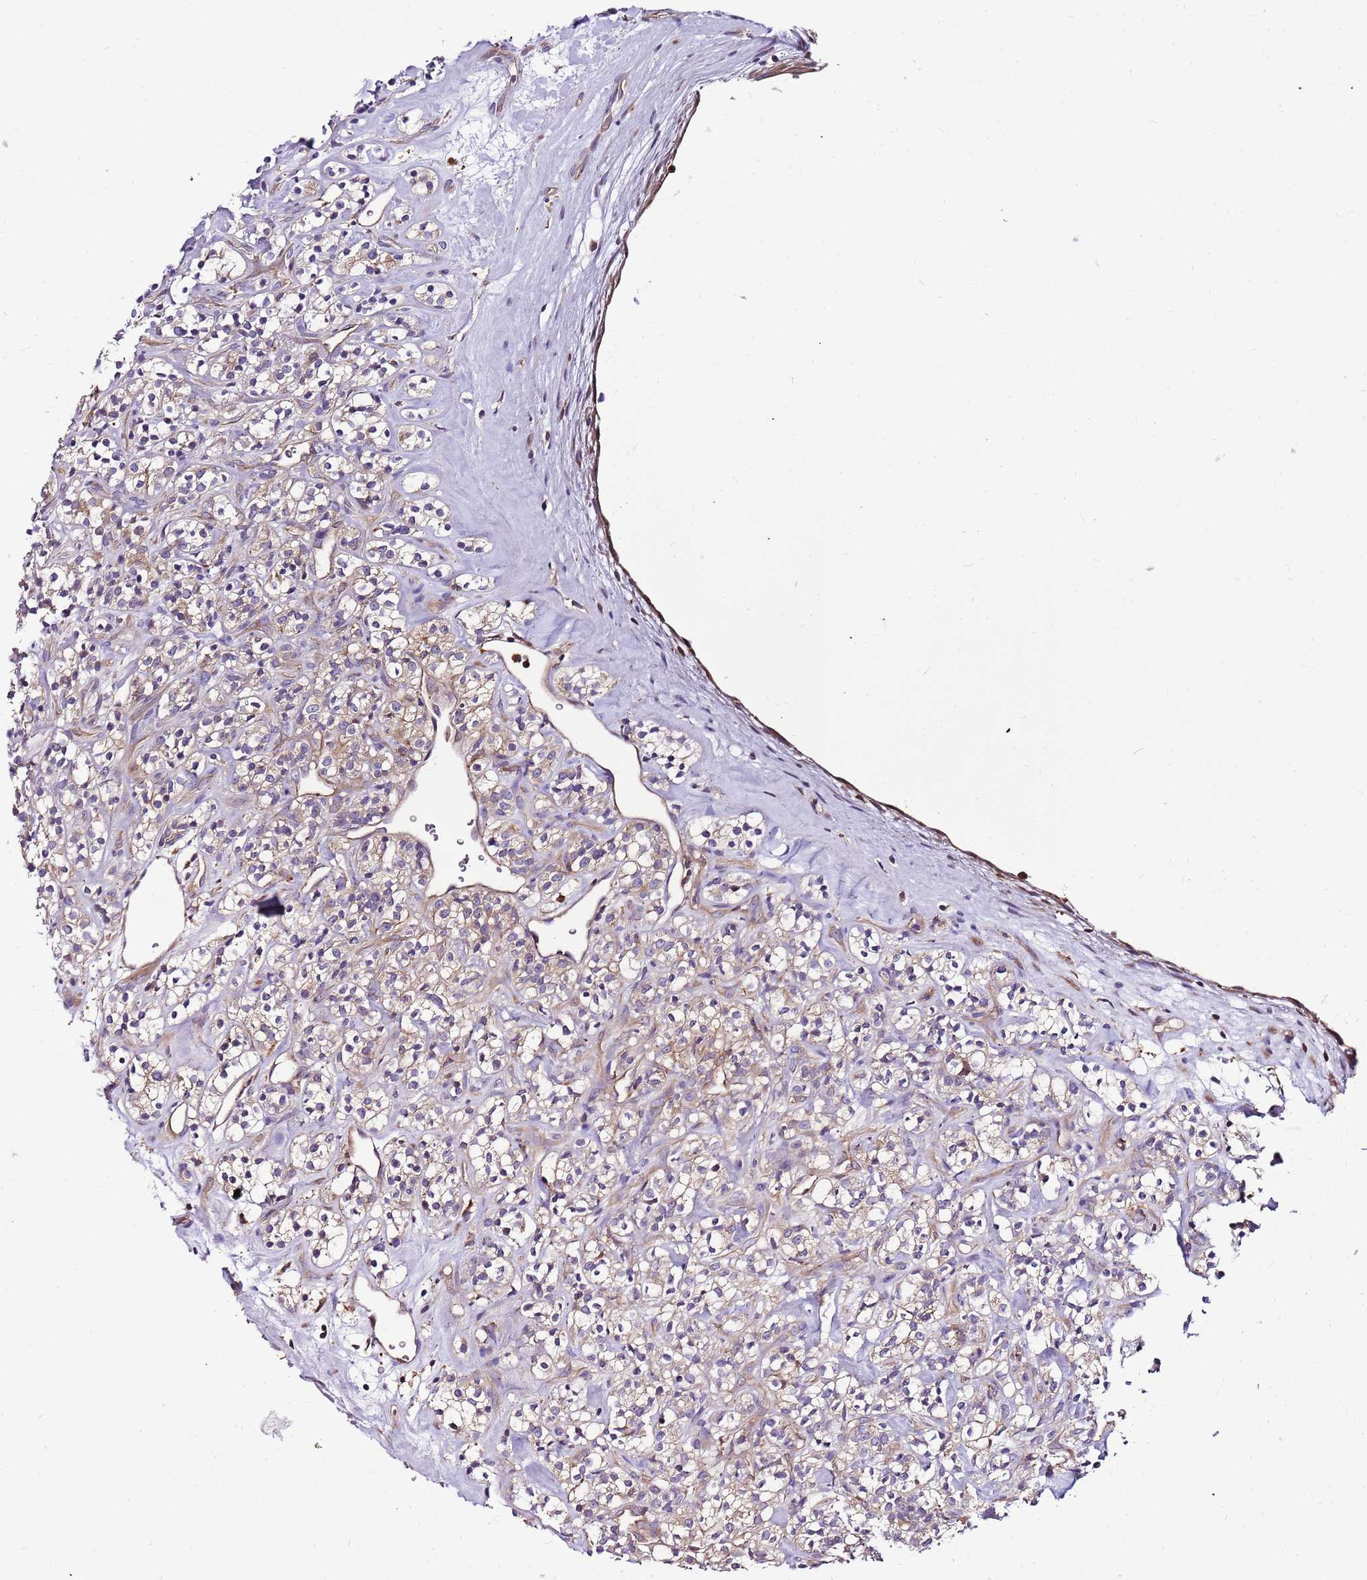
{"staining": {"intensity": "weak", "quantity": "25%-75%", "location": "cytoplasmic/membranous"}, "tissue": "renal cancer", "cell_type": "Tumor cells", "image_type": "cancer", "snomed": [{"axis": "morphology", "description": "Adenocarcinoma, NOS"}, {"axis": "topography", "description": "Kidney"}], "caption": "Protein expression analysis of human renal cancer reveals weak cytoplasmic/membranous positivity in about 25%-75% of tumor cells.", "gene": "ATXN2L", "patient": {"sex": "male", "age": 77}}